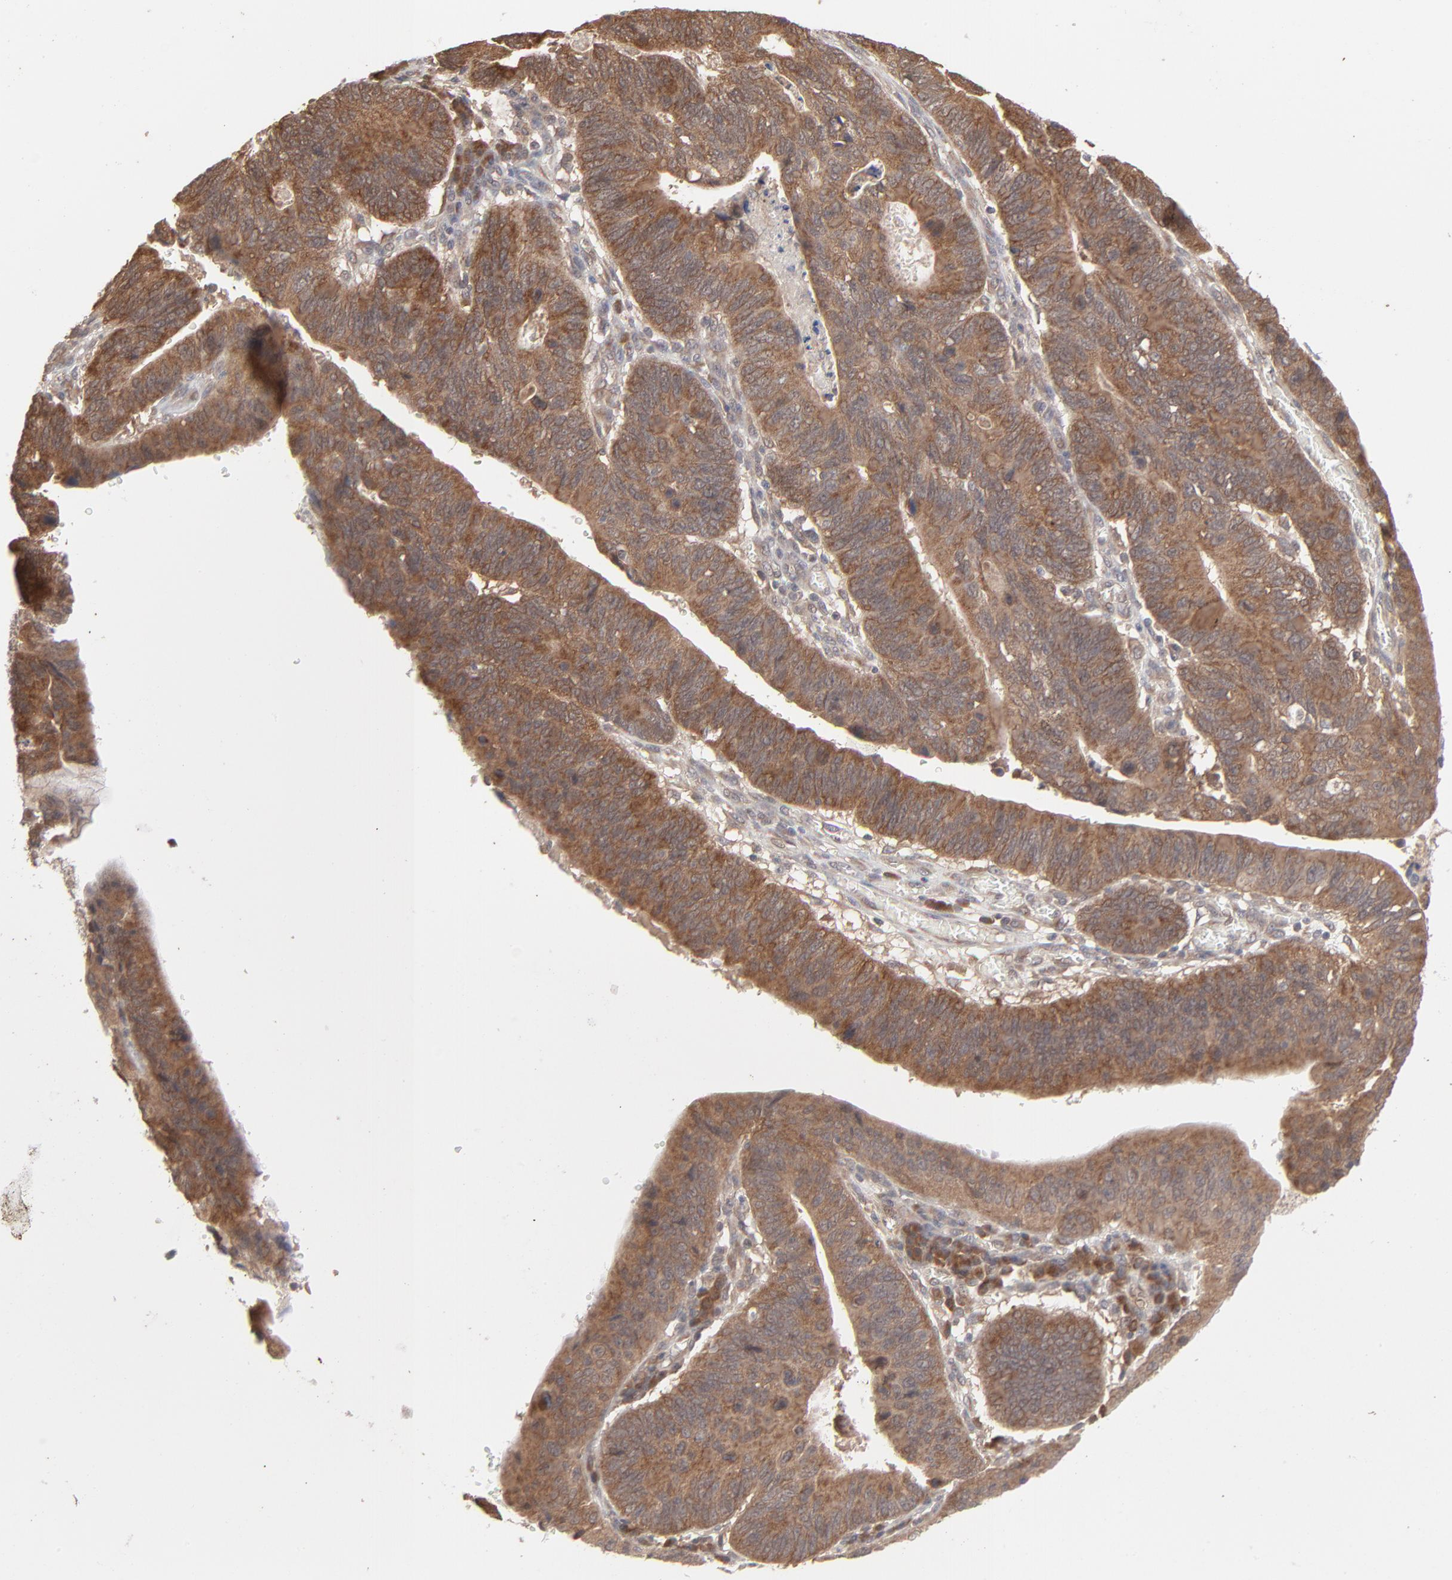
{"staining": {"intensity": "strong", "quantity": ">75%", "location": "cytoplasmic/membranous"}, "tissue": "stomach cancer", "cell_type": "Tumor cells", "image_type": "cancer", "snomed": [{"axis": "morphology", "description": "Adenocarcinoma, NOS"}, {"axis": "topography", "description": "Stomach"}], "caption": "This is an image of immunohistochemistry (IHC) staining of stomach cancer, which shows strong staining in the cytoplasmic/membranous of tumor cells.", "gene": "SCFD1", "patient": {"sex": "male", "age": 59}}